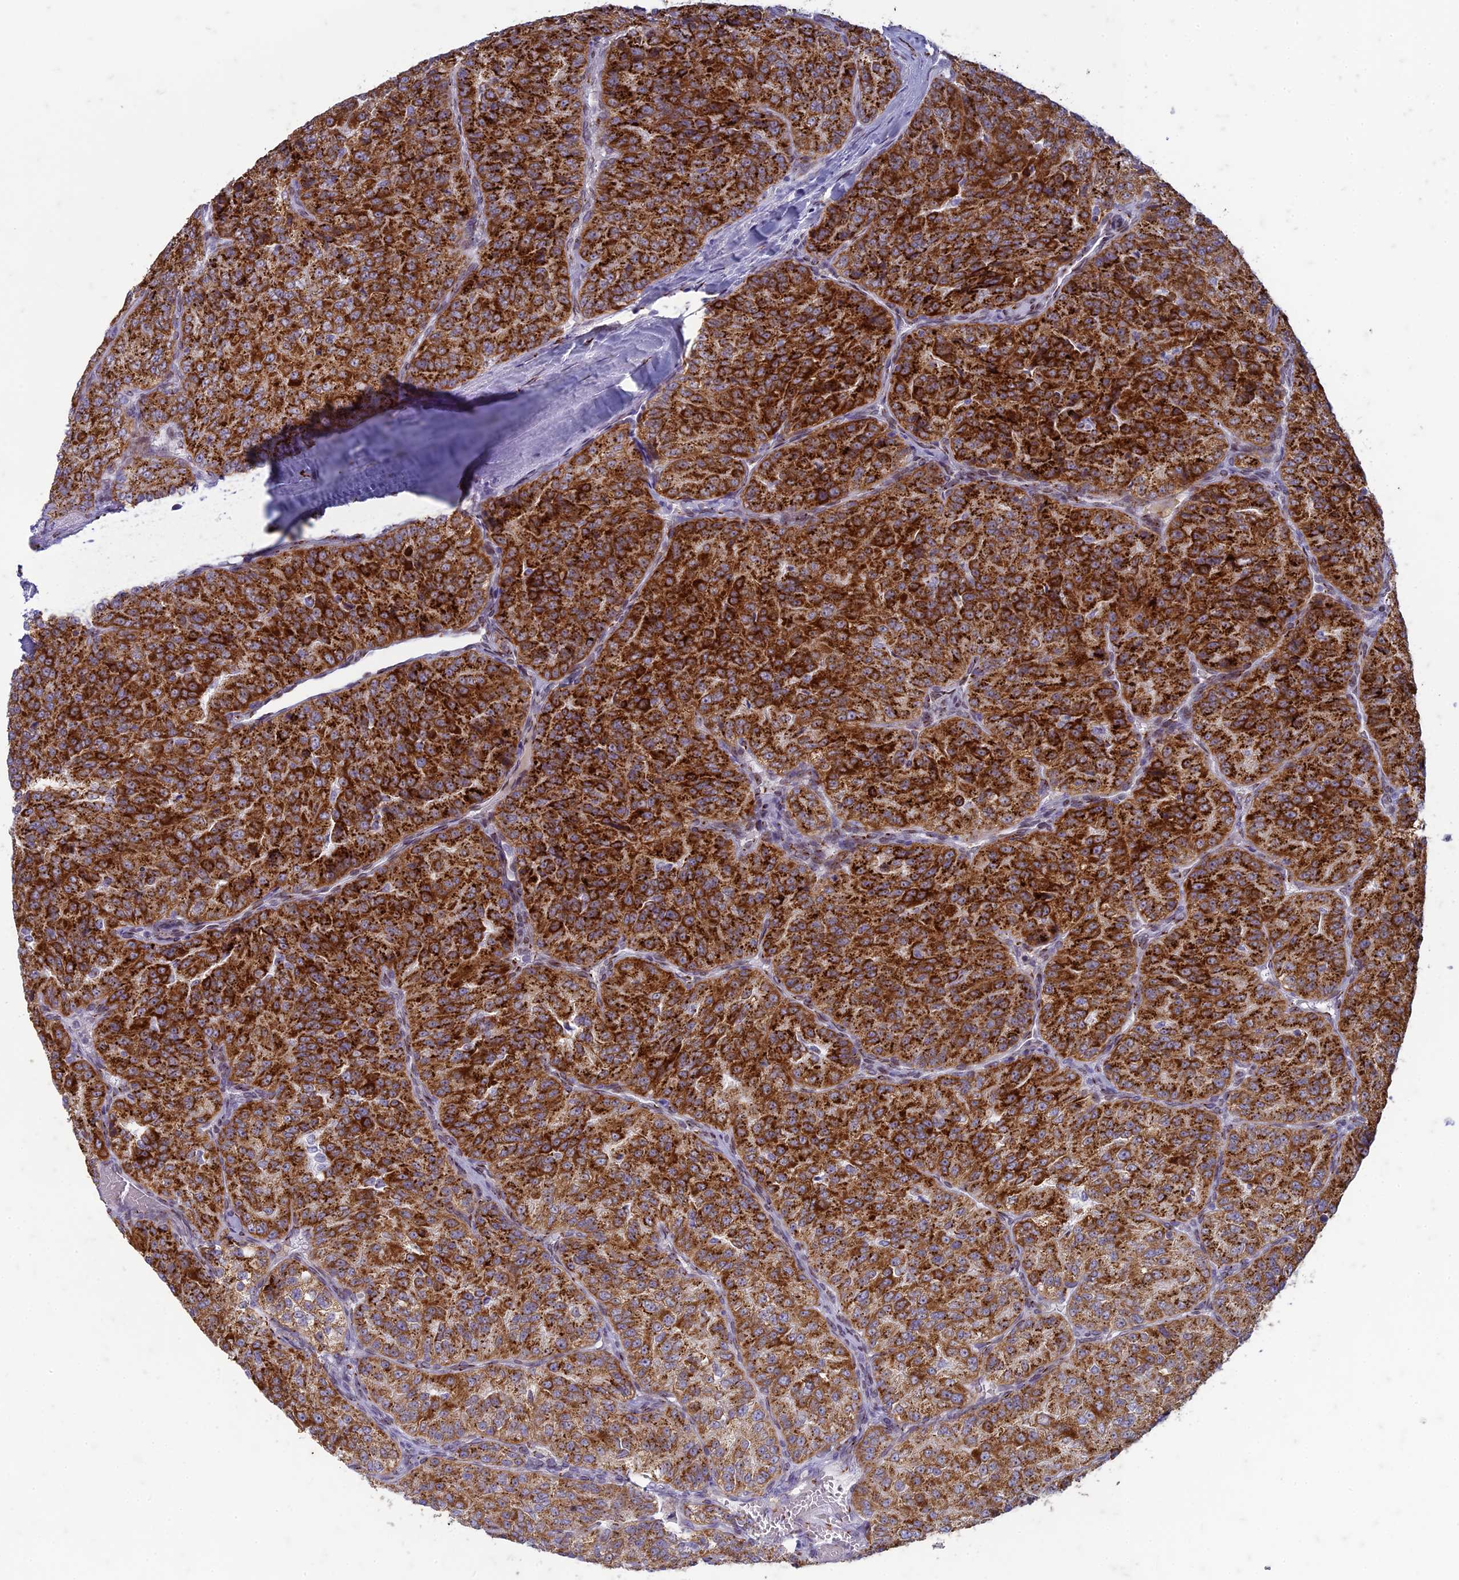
{"staining": {"intensity": "strong", "quantity": ">75%", "location": "cytoplasmic/membranous"}, "tissue": "renal cancer", "cell_type": "Tumor cells", "image_type": "cancer", "snomed": [{"axis": "morphology", "description": "Adenocarcinoma, NOS"}, {"axis": "topography", "description": "Kidney"}], "caption": "A high amount of strong cytoplasmic/membranous expression is appreciated in approximately >75% of tumor cells in renal adenocarcinoma tissue.", "gene": "FAM3C", "patient": {"sex": "female", "age": 63}}